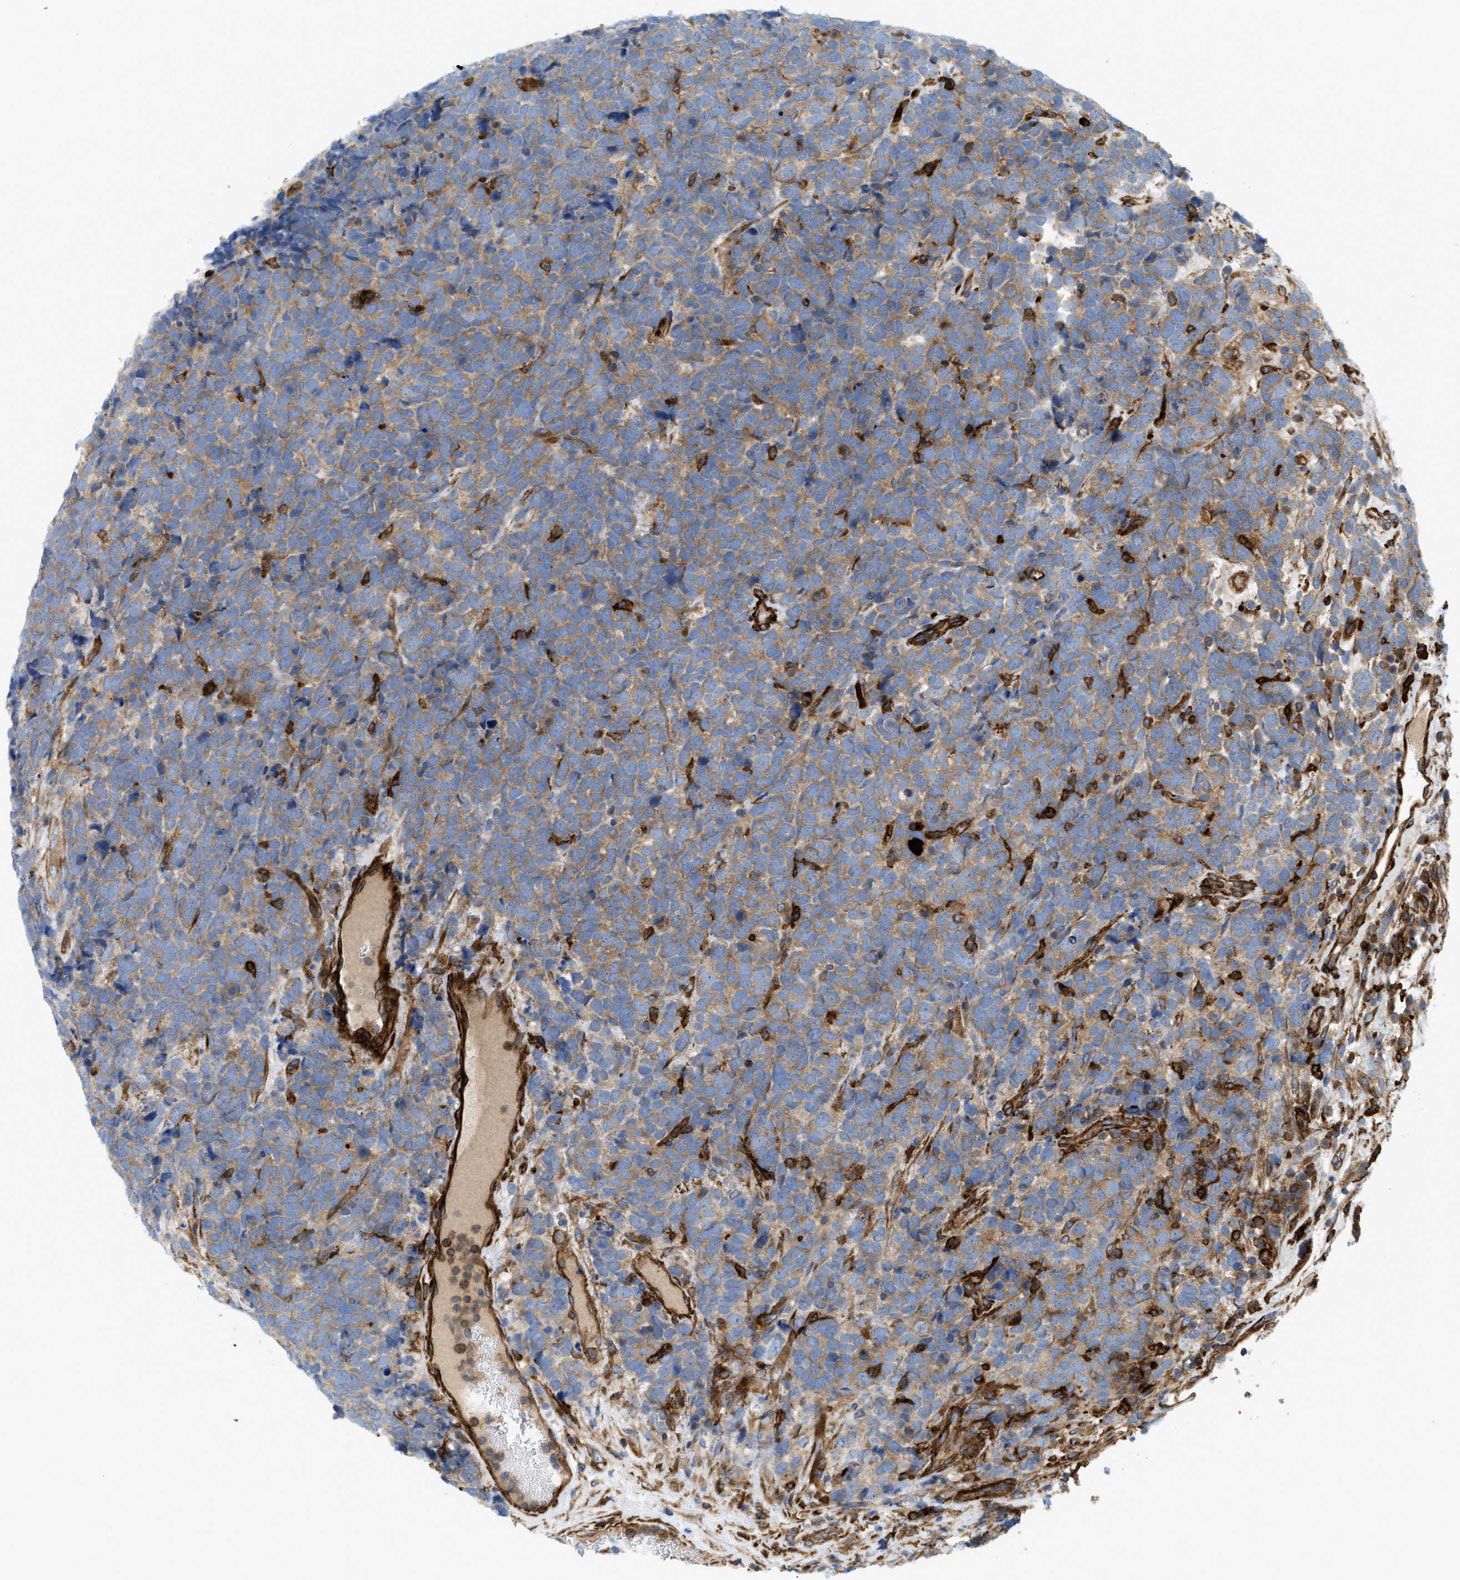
{"staining": {"intensity": "moderate", "quantity": ">75%", "location": "cytoplasmic/membranous"}, "tissue": "urothelial cancer", "cell_type": "Tumor cells", "image_type": "cancer", "snomed": [{"axis": "morphology", "description": "Urothelial carcinoma, High grade"}, {"axis": "topography", "description": "Urinary bladder"}], "caption": "Protein staining by immunohistochemistry shows moderate cytoplasmic/membranous staining in about >75% of tumor cells in urothelial carcinoma (high-grade).", "gene": "PICALM", "patient": {"sex": "female", "age": 82}}